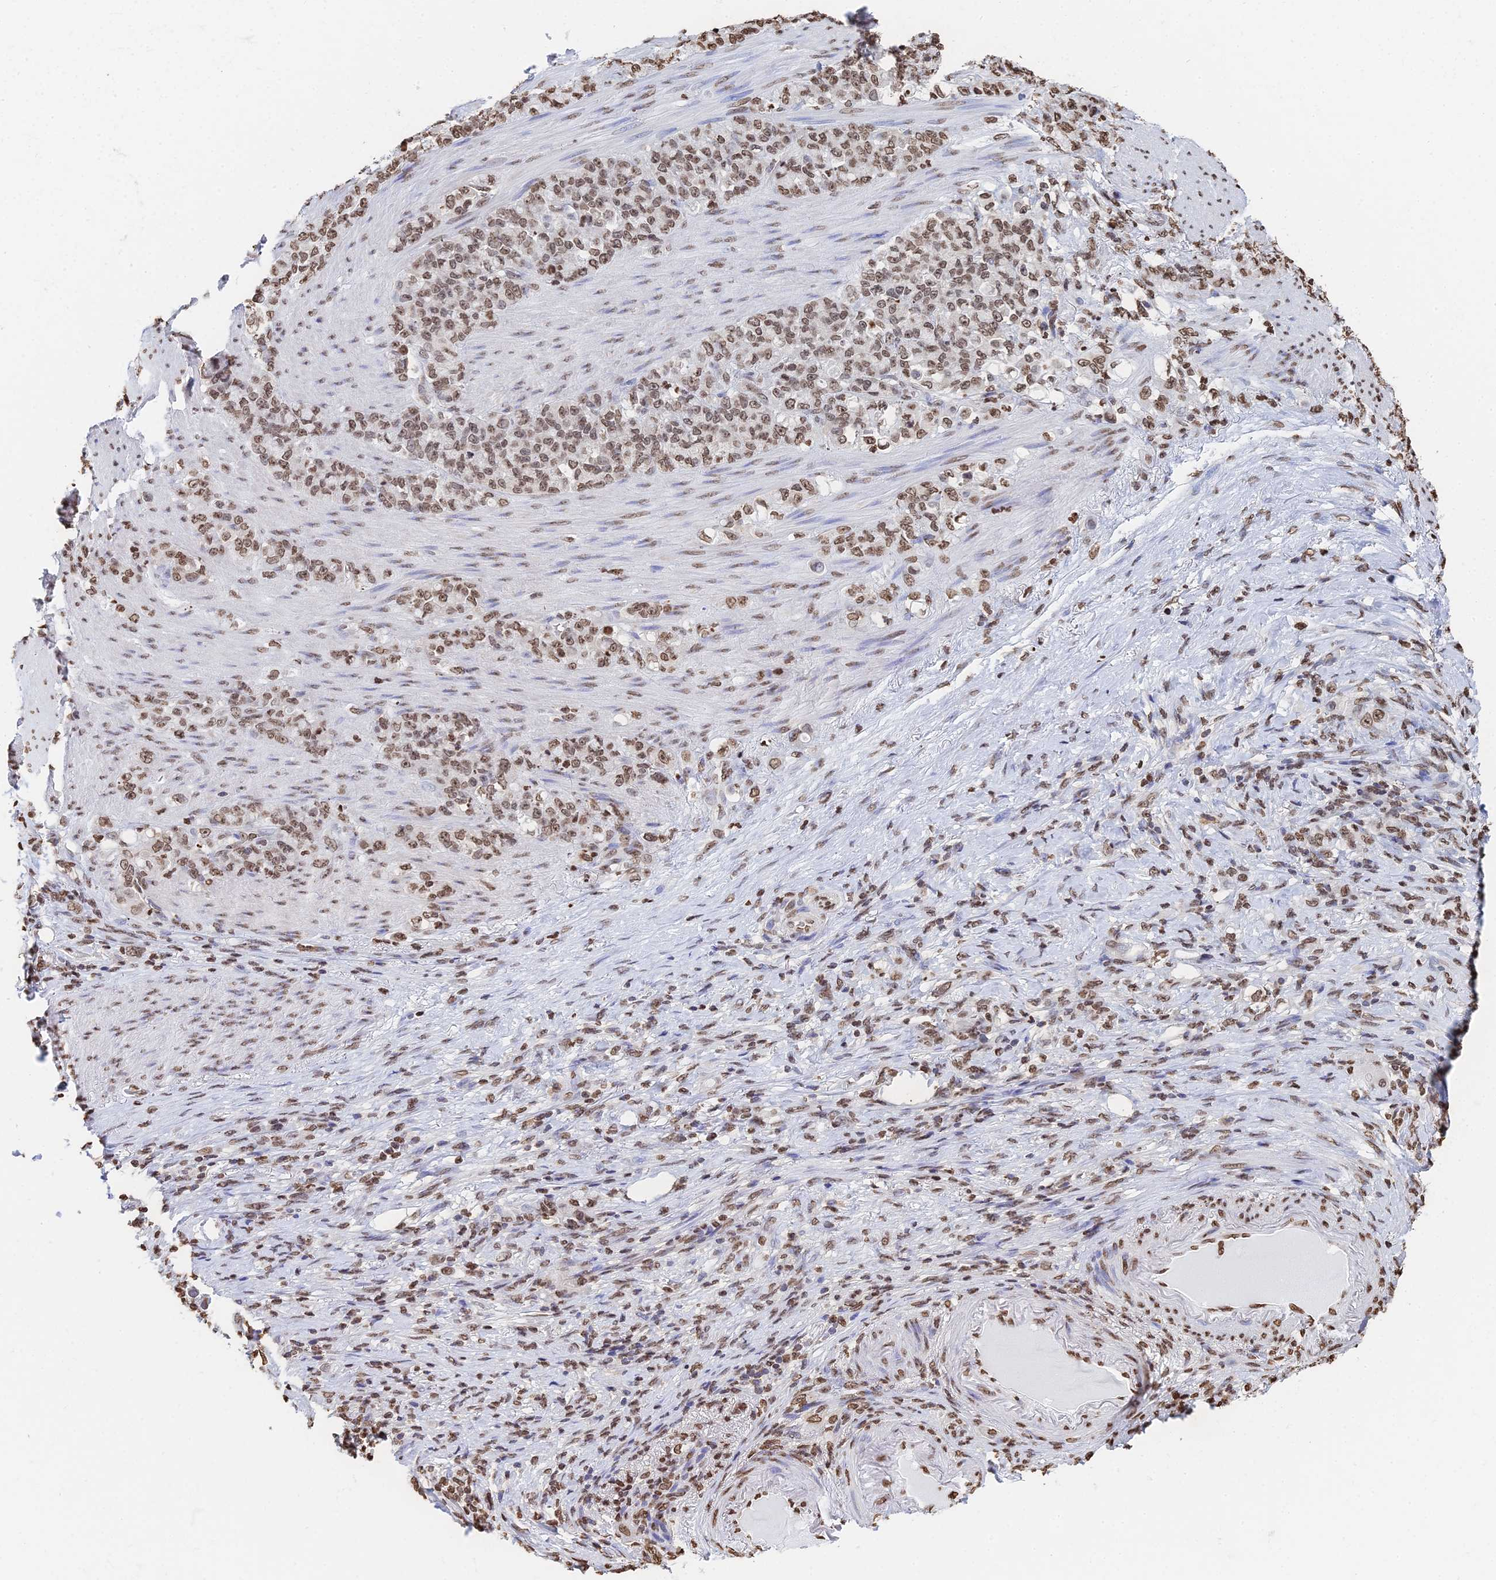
{"staining": {"intensity": "moderate", "quantity": ">75%", "location": "nuclear"}, "tissue": "stomach cancer", "cell_type": "Tumor cells", "image_type": "cancer", "snomed": [{"axis": "morphology", "description": "Adenocarcinoma, NOS"}, {"axis": "topography", "description": "Stomach"}], "caption": "Brown immunohistochemical staining in stomach adenocarcinoma shows moderate nuclear staining in about >75% of tumor cells.", "gene": "GBP3", "patient": {"sex": "female", "age": 79}}